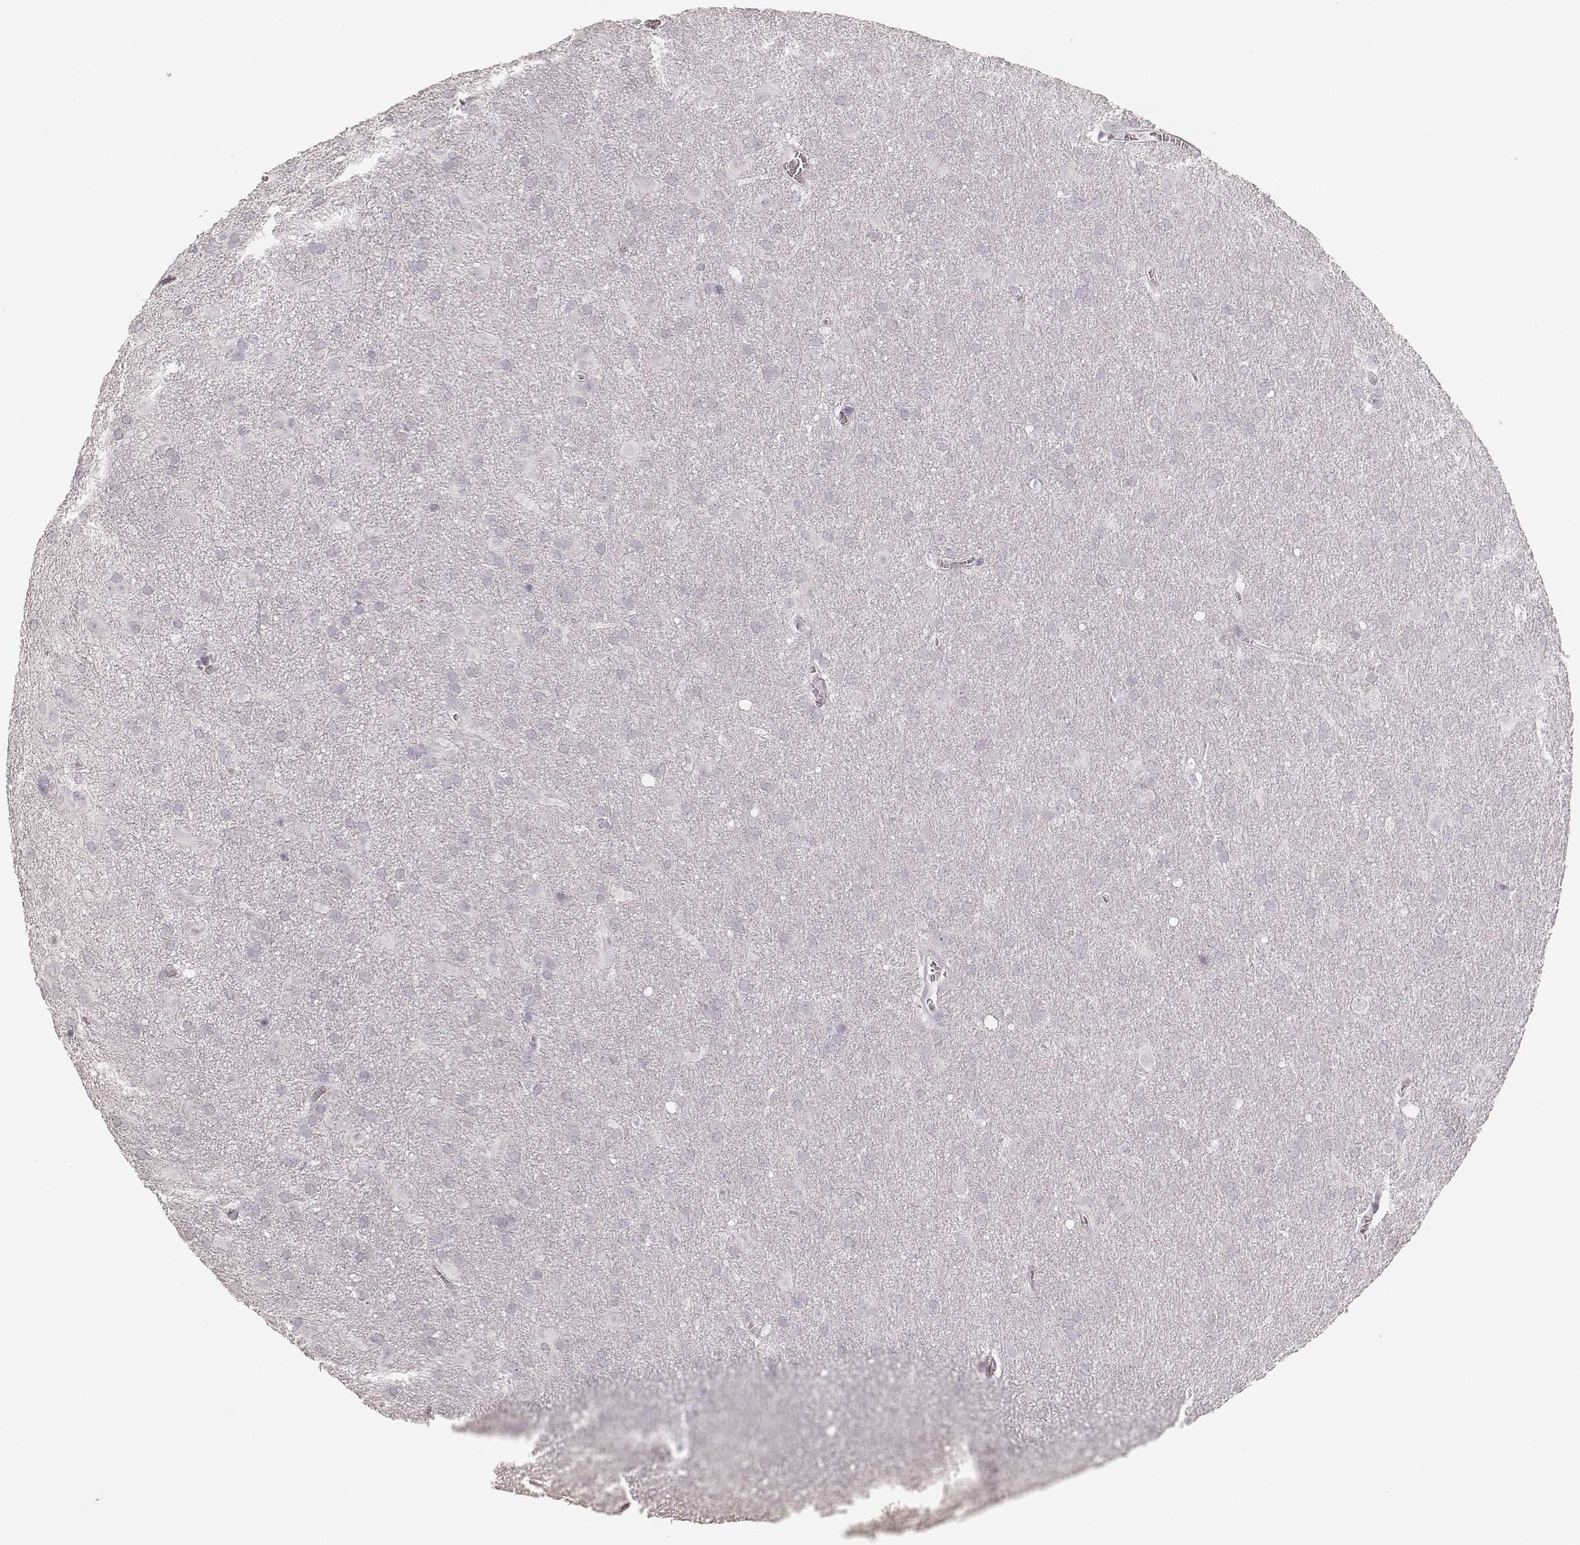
{"staining": {"intensity": "negative", "quantity": "none", "location": "none"}, "tissue": "glioma", "cell_type": "Tumor cells", "image_type": "cancer", "snomed": [{"axis": "morphology", "description": "Glioma, malignant, Low grade"}, {"axis": "topography", "description": "Brain"}], "caption": "A photomicrograph of human malignant low-grade glioma is negative for staining in tumor cells. (Brightfield microscopy of DAB (3,3'-diaminobenzidine) immunohistochemistry (IHC) at high magnification).", "gene": "KRT31", "patient": {"sex": "male", "age": 58}}